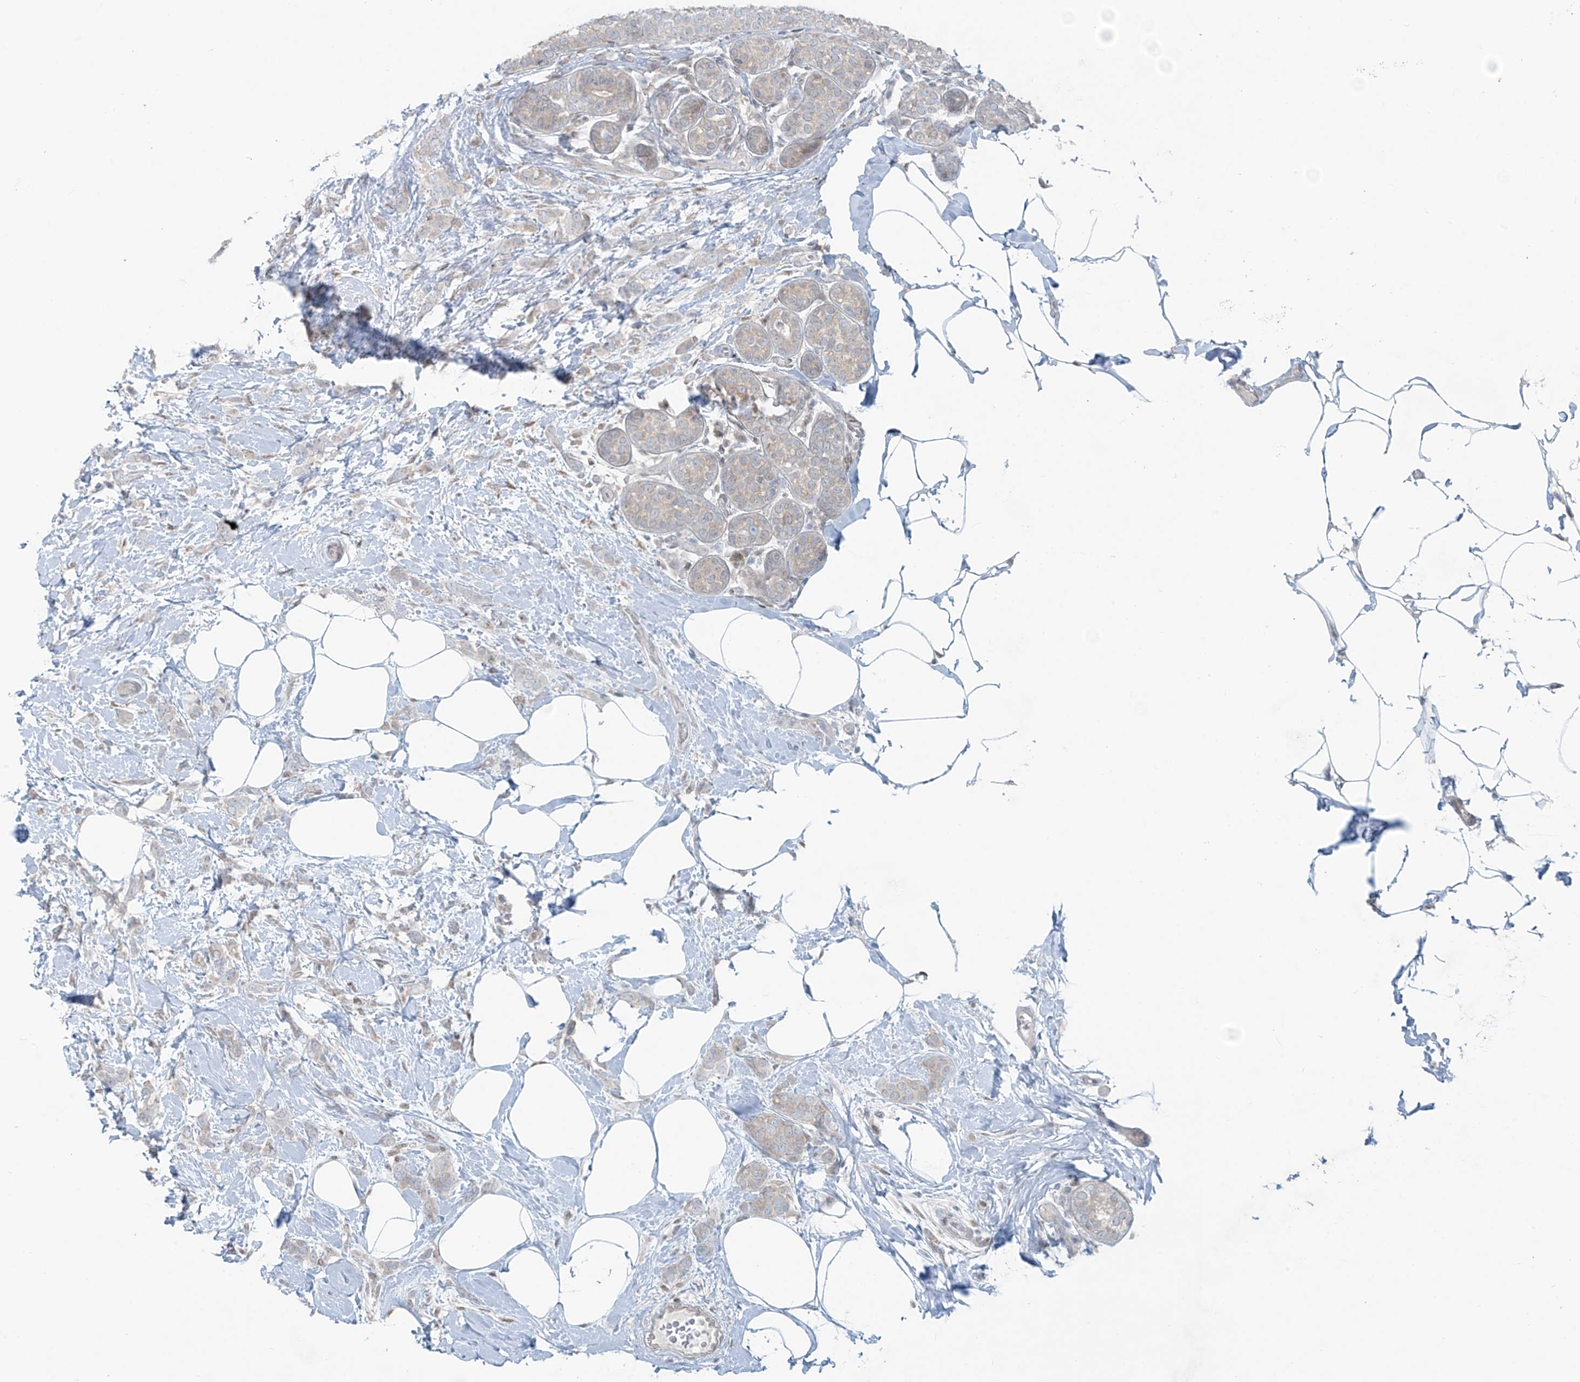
{"staining": {"intensity": "negative", "quantity": "none", "location": "none"}, "tissue": "breast cancer", "cell_type": "Tumor cells", "image_type": "cancer", "snomed": [{"axis": "morphology", "description": "Lobular carcinoma, in situ"}, {"axis": "morphology", "description": "Lobular carcinoma"}, {"axis": "topography", "description": "Breast"}], "caption": "A histopathology image of human breast lobular carcinoma in situ is negative for staining in tumor cells.", "gene": "PPAT", "patient": {"sex": "female", "age": 41}}